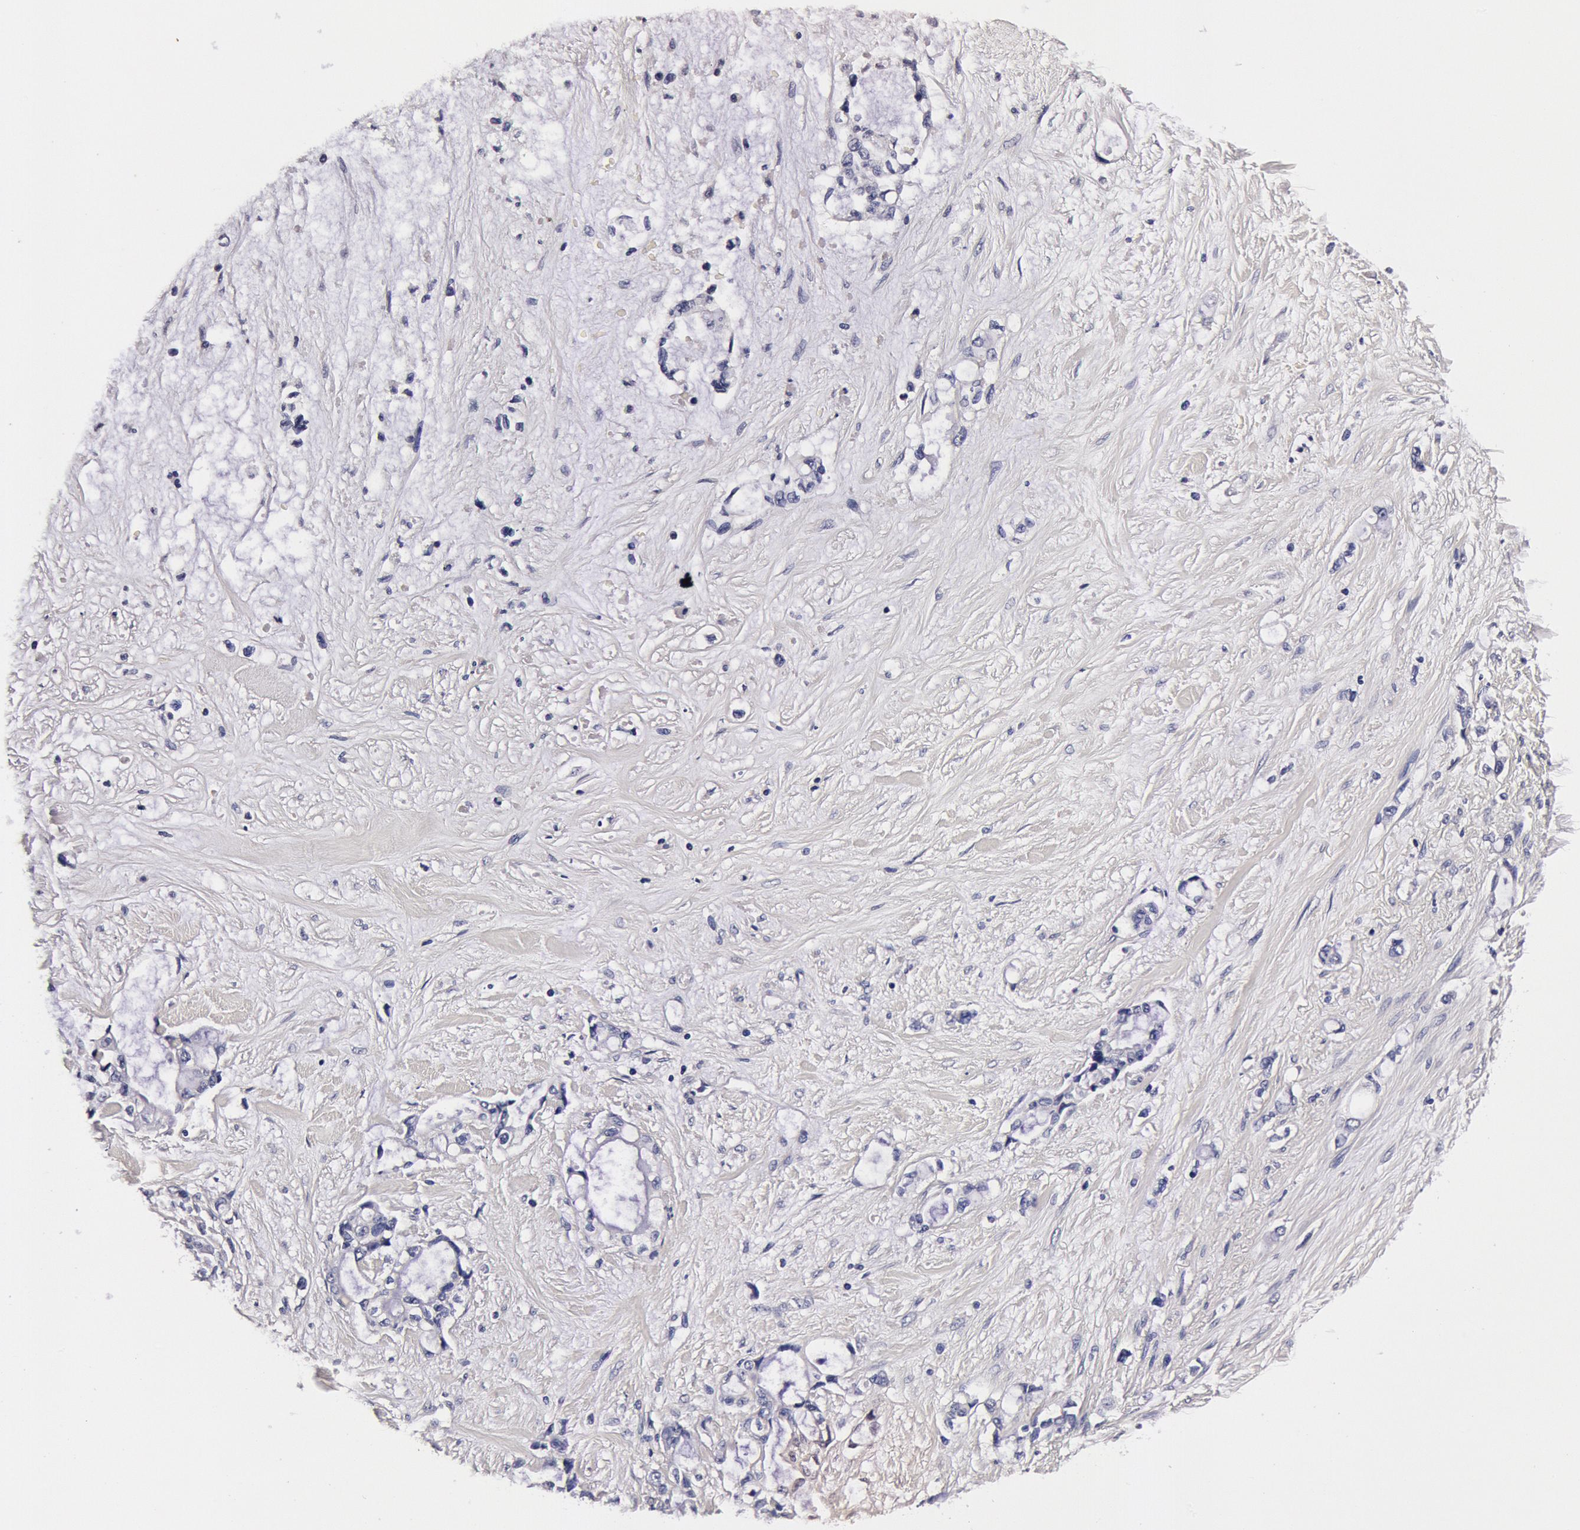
{"staining": {"intensity": "negative", "quantity": "none", "location": "none"}, "tissue": "pancreatic cancer", "cell_type": "Tumor cells", "image_type": "cancer", "snomed": [{"axis": "morphology", "description": "Adenocarcinoma, NOS"}, {"axis": "topography", "description": "Pancreas"}], "caption": "A photomicrograph of human pancreatic adenocarcinoma is negative for staining in tumor cells. (DAB immunohistochemistry, high magnification).", "gene": "CCDC22", "patient": {"sex": "female", "age": 70}}